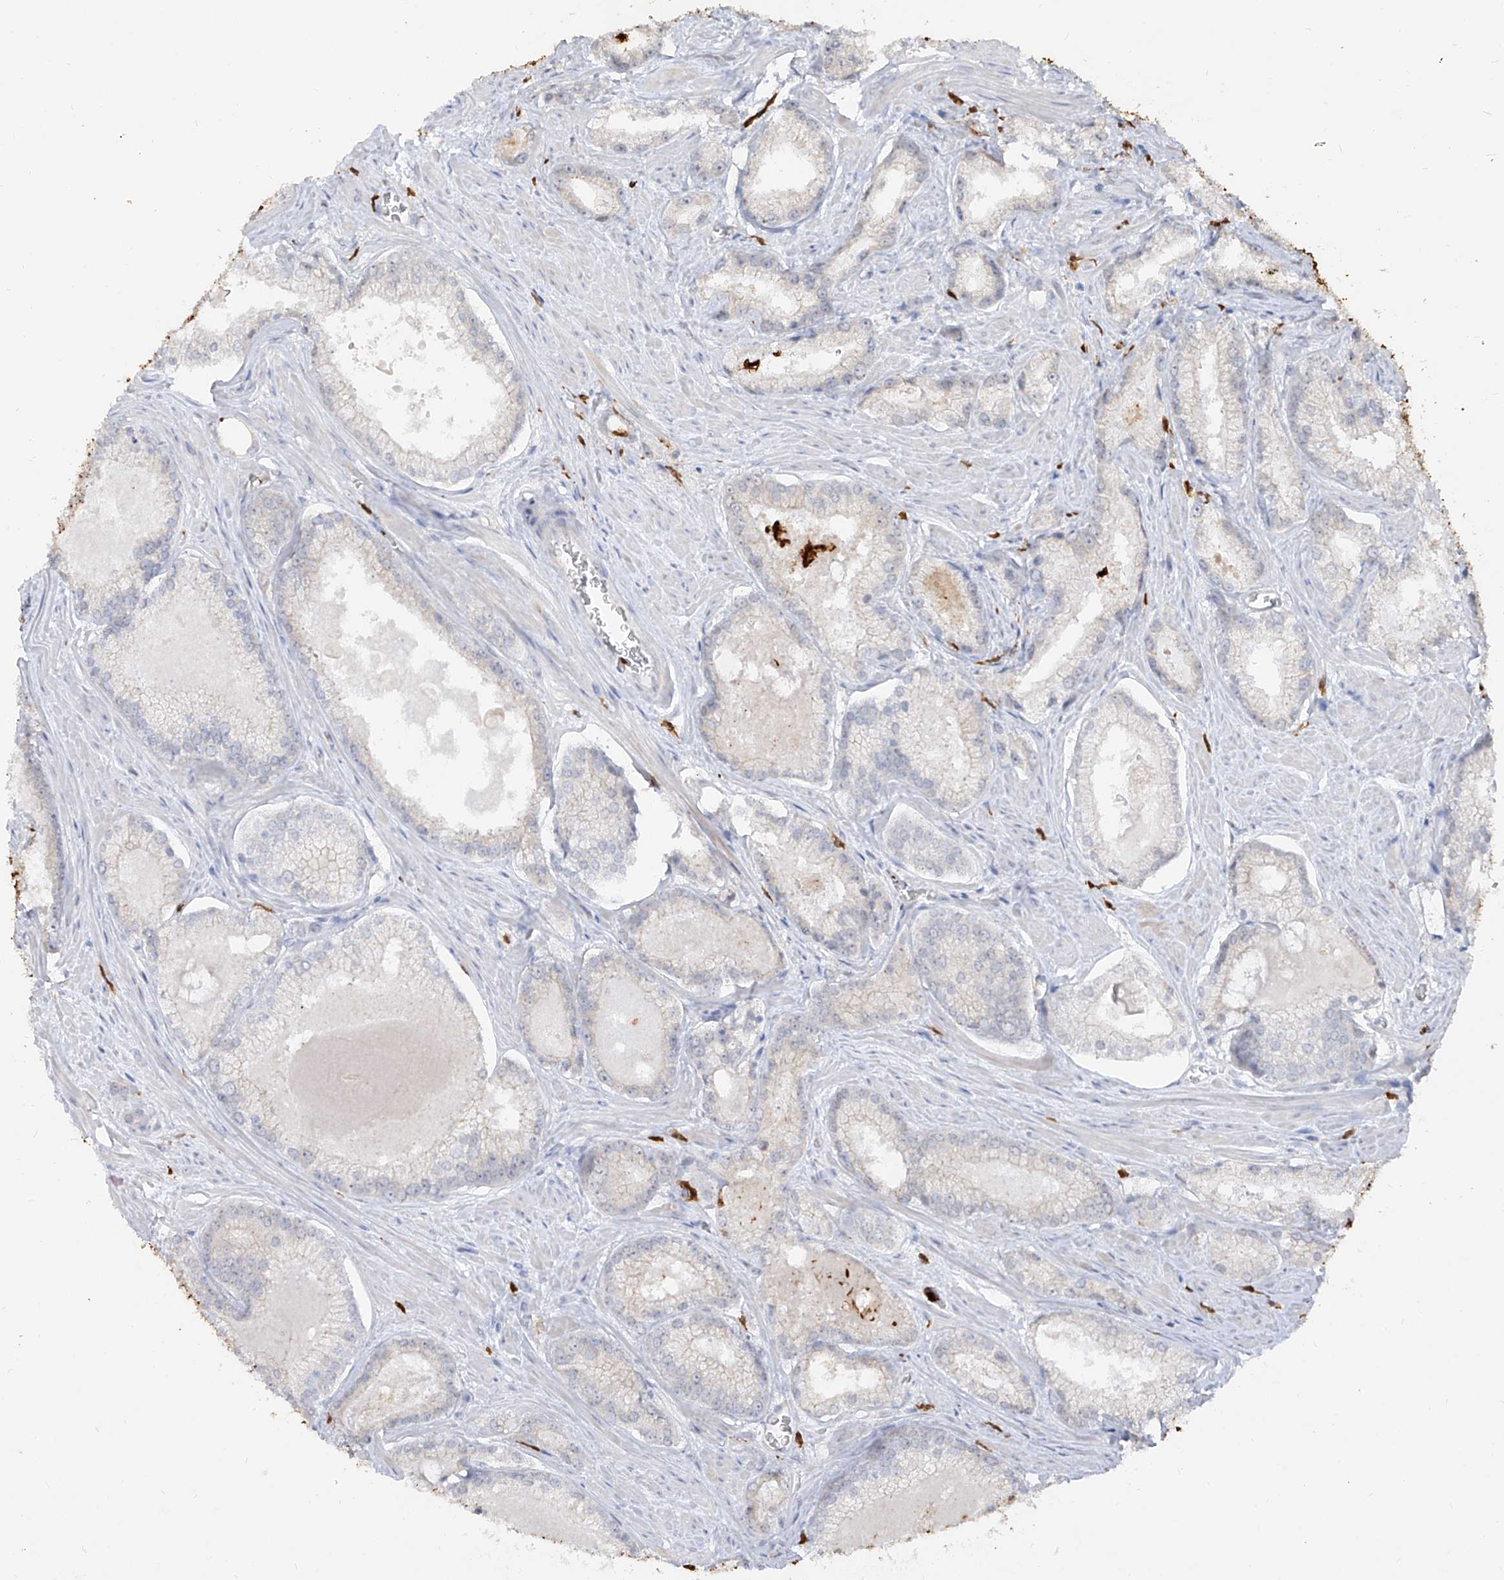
{"staining": {"intensity": "negative", "quantity": "none", "location": "none"}, "tissue": "prostate cancer", "cell_type": "Tumor cells", "image_type": "cancer", "snomed": [{"axis": "morphology", "description": "Adenocarcinoma, Low grade"}, {"axis": "topography", "description": "Prostate"}], "caption": "Immunohistochemistry (IHC) photomicrograph of prostate cancer stained for a protein (brown), which shows no positivity in tumor cells.", "gene": "ZNF227", "patient": {"sex": "male", "age": 54}}